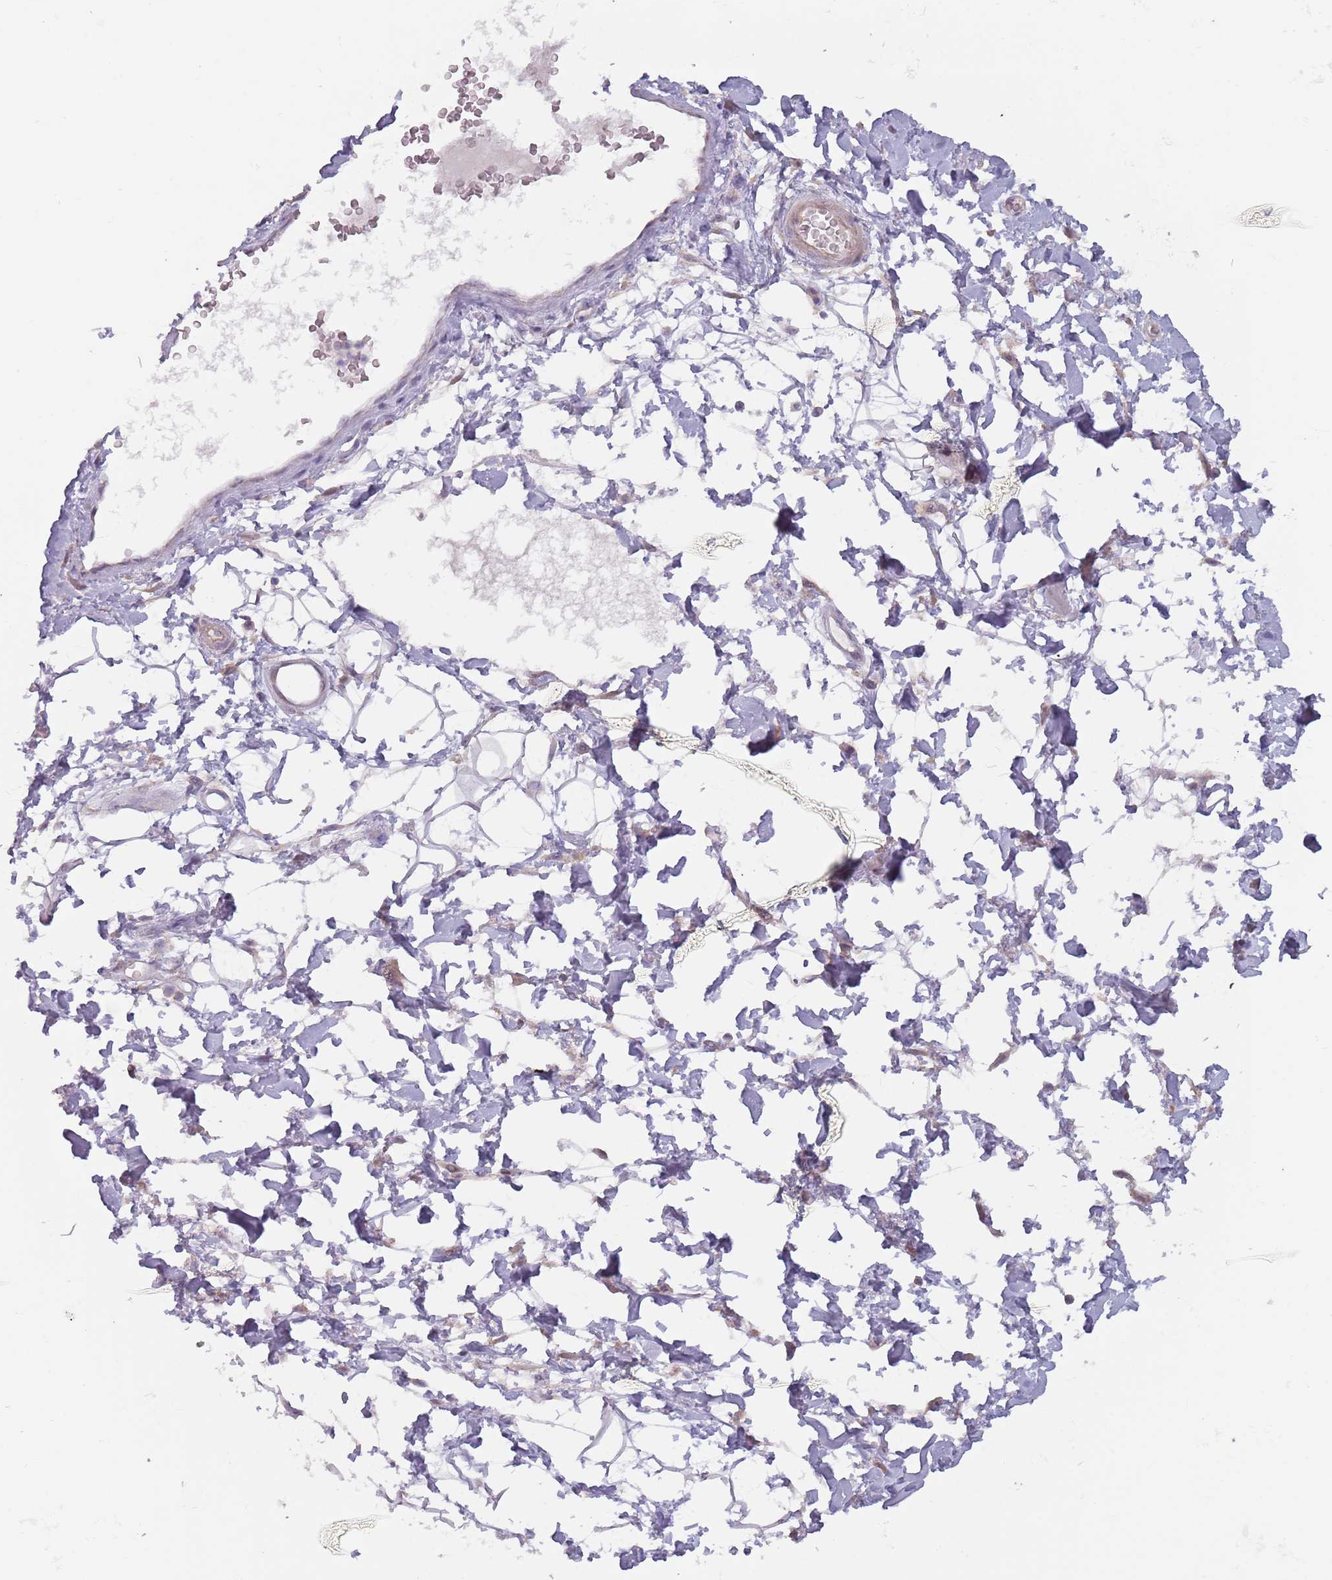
{"staining": {"intensity": "moderate", "quantity": "<25%", "location": "cytoplasmic/membranous"}, "tissue": "adipose tissue", "cell_type": "Adipocytes", "image_type": "normal", "snomed": [{"axis": "morphology", "description": "Normal tissue, NOS"}, {"axis": "morphology", "description": "Adenocarcinoma, NOS"}, {"axis": "topography", "description": "Rectum"}, {"axis": "topography", "description": "Vagina"}, {"axis": "topography", "description": "Peripheral nerve tissue"}], "caption": "Immunohistochemical staining of benign adipose tissue demonstrates <25% levels of moderate cytoplasmic/membranous protein expression in approximately <25% of adipocytes.", "gene": "DXO", "patient": {"sex": "female", "age": 71}}